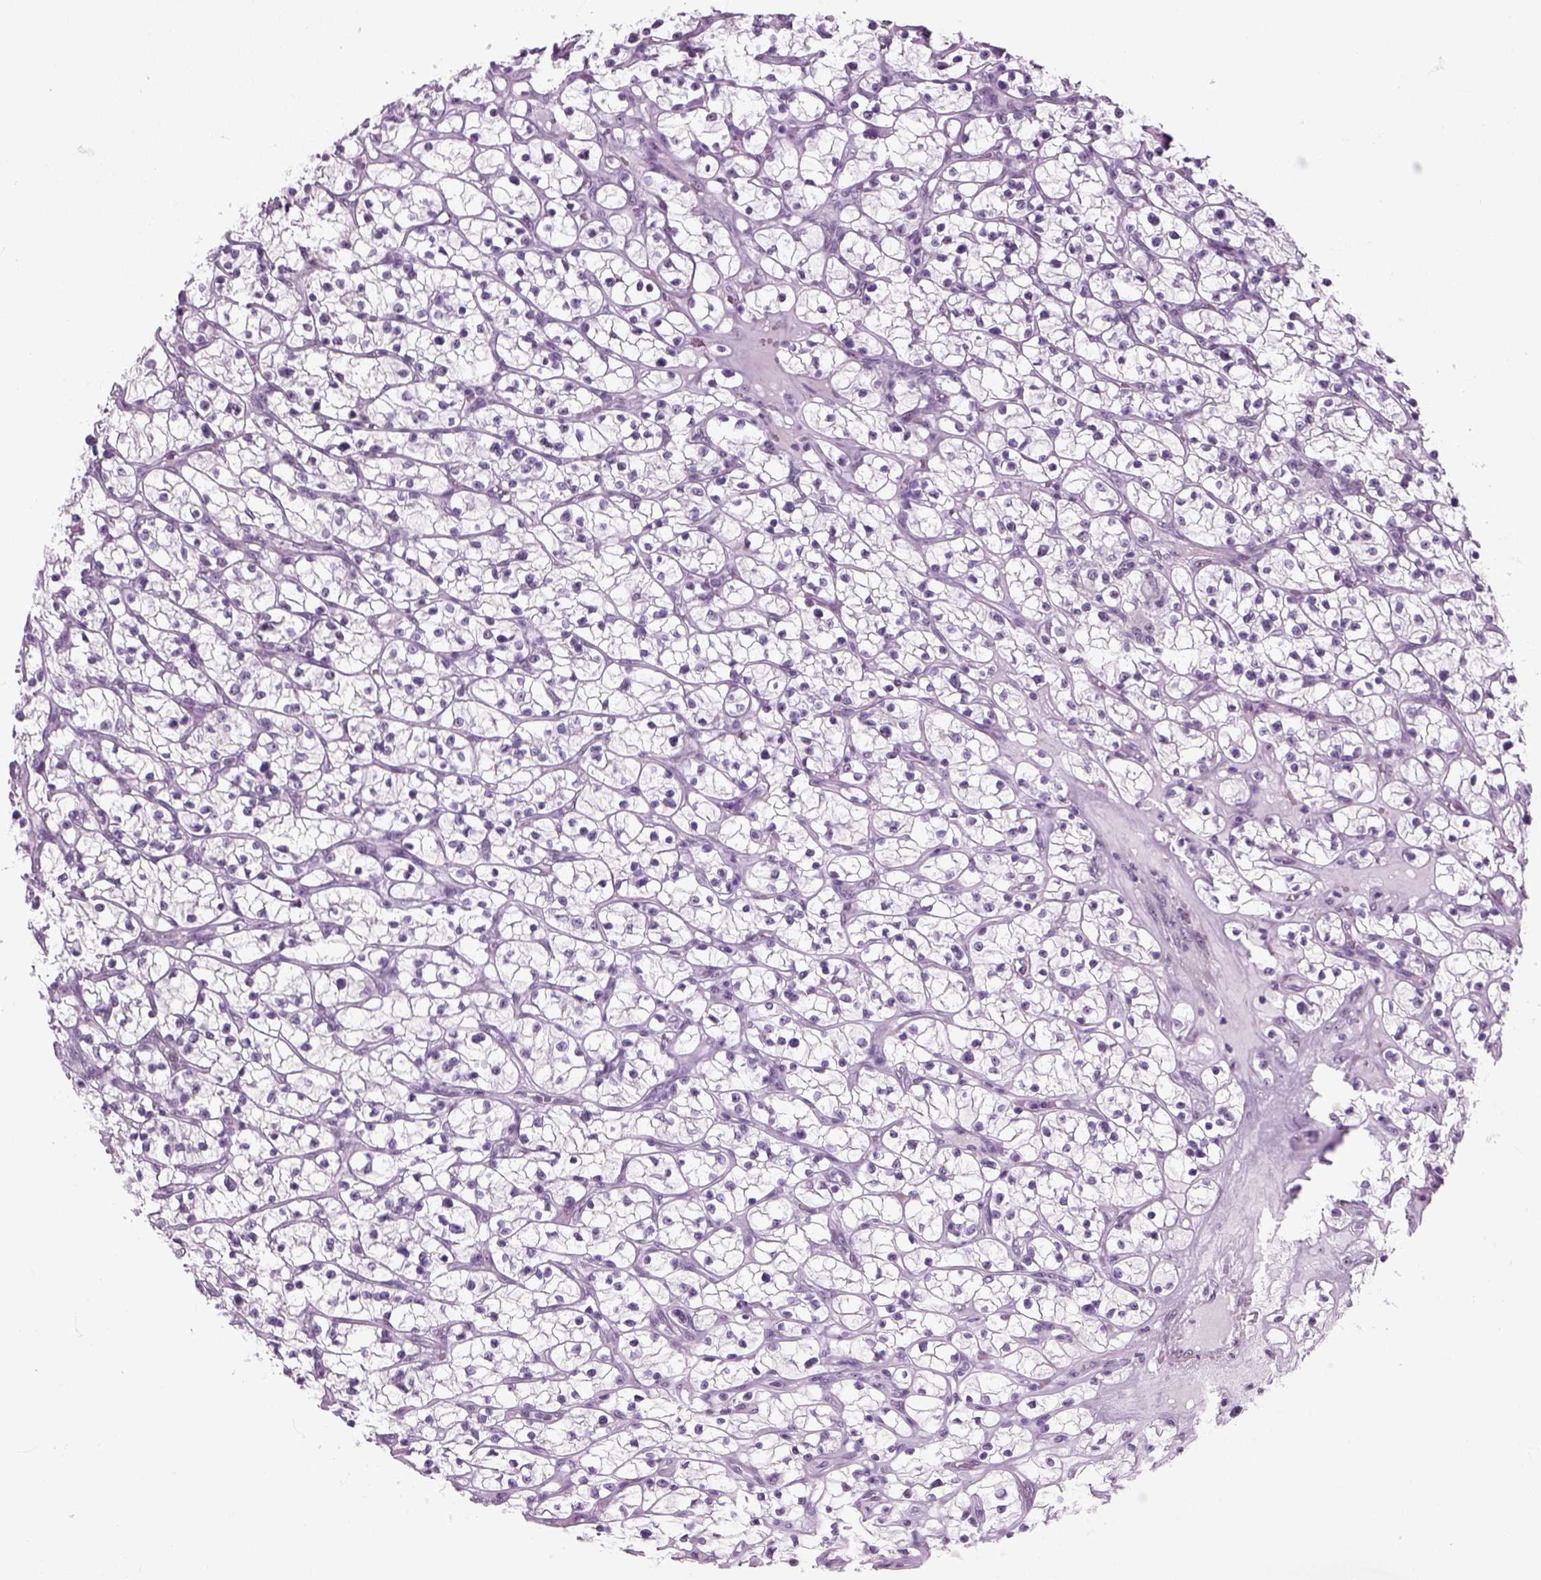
{"staining": {"intensity": "negative", "quantity": "none", "location": "none"}, "tissue": "renal cancer", "cell_type": "Tumor cells", "image_type": "cancer", "snomed": [{"axis": "morphology", "description": "Adenocarcinoma, NOS"}, {"axis": "topography", "description": "Kidney"}], "caption": "This is a image of immunohistochemistry (IHC) staining of renal cancer (adenocarcinoma), which shows no expression in tumor cells. (DAB immunohistochemistry (IHC) visualized using brightfield microscopy, high magnification).", "gene": "ZNF865", "patient": {"sex": "female", "age": 64}}